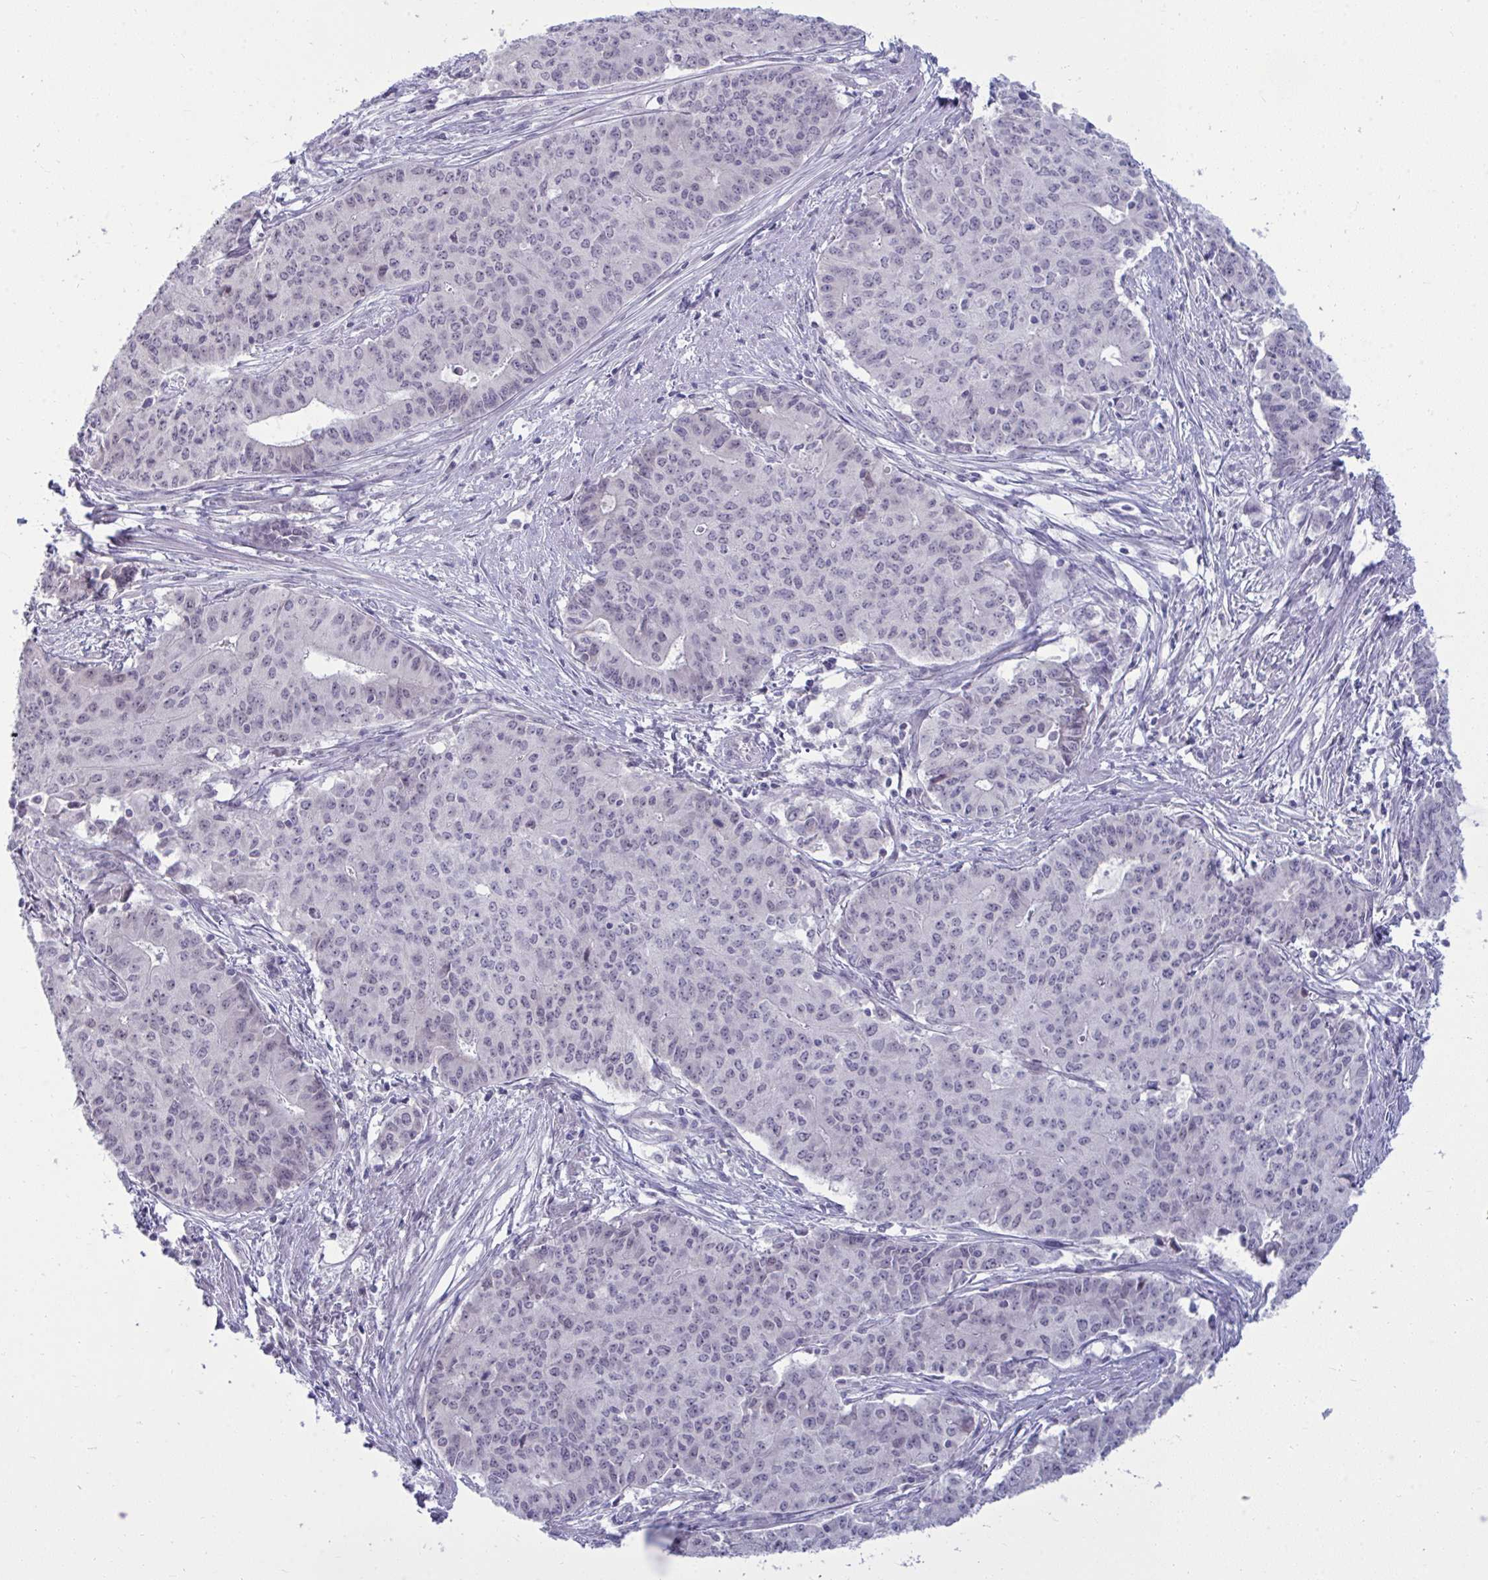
{"staining": {"intensity": "negative", "quantity": "none", "location": "none"}, "tissue": "endometrial cancer", "cell_type": "Tumor cells", "image_type": "cancer", "snomed": [{"axis": "morphology", "description": "Adenocarcinoma, NOS"}, {"axis": "topography", "description": "Endometrium"}], "caption": "Tumor cells are negative for protein expression in human endometrial cancer (adenocarcinoma).", "gene": "RNASEH1", "patient": {"sex": "female", "age": 59}}